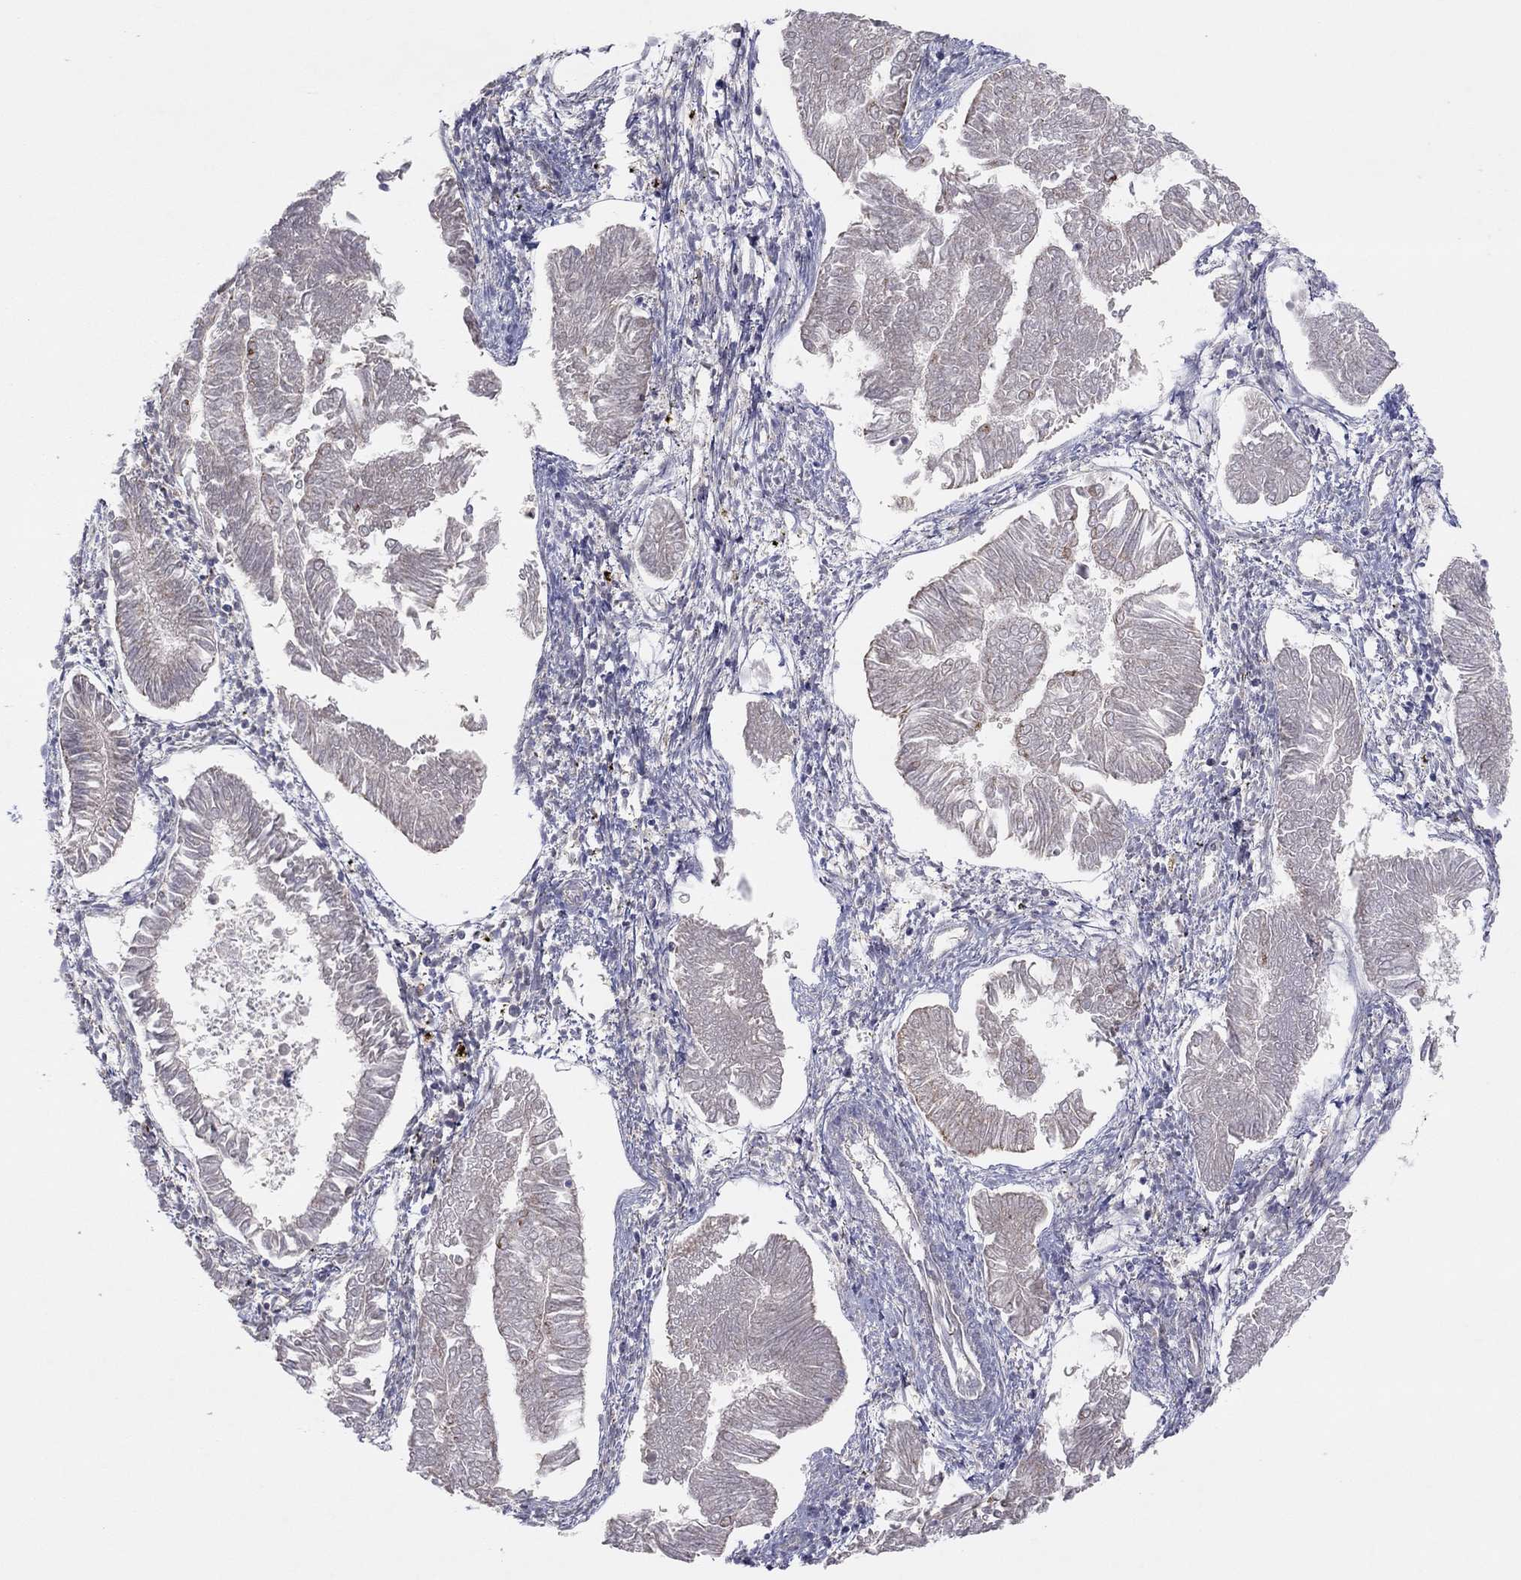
{"staining": {"intensity": "negative", "quantity": "none", "location": "none"}, "tissue": "endometrial cancer", "cell_type": "Tumor cells", "image_type": "cancer", "snomed": [{"axis": "morphology", "description": "Adenocarcinoma, NOS"}, {"axis": "topography", "description": "Endometrium"}], "caption": "Protein analysis of endometrial cancer (adenocarcinoma) reveals no significant positivity in tumor cells.", "gene": "CRACDL", "patient": {"sex": "female", "age": 53}}